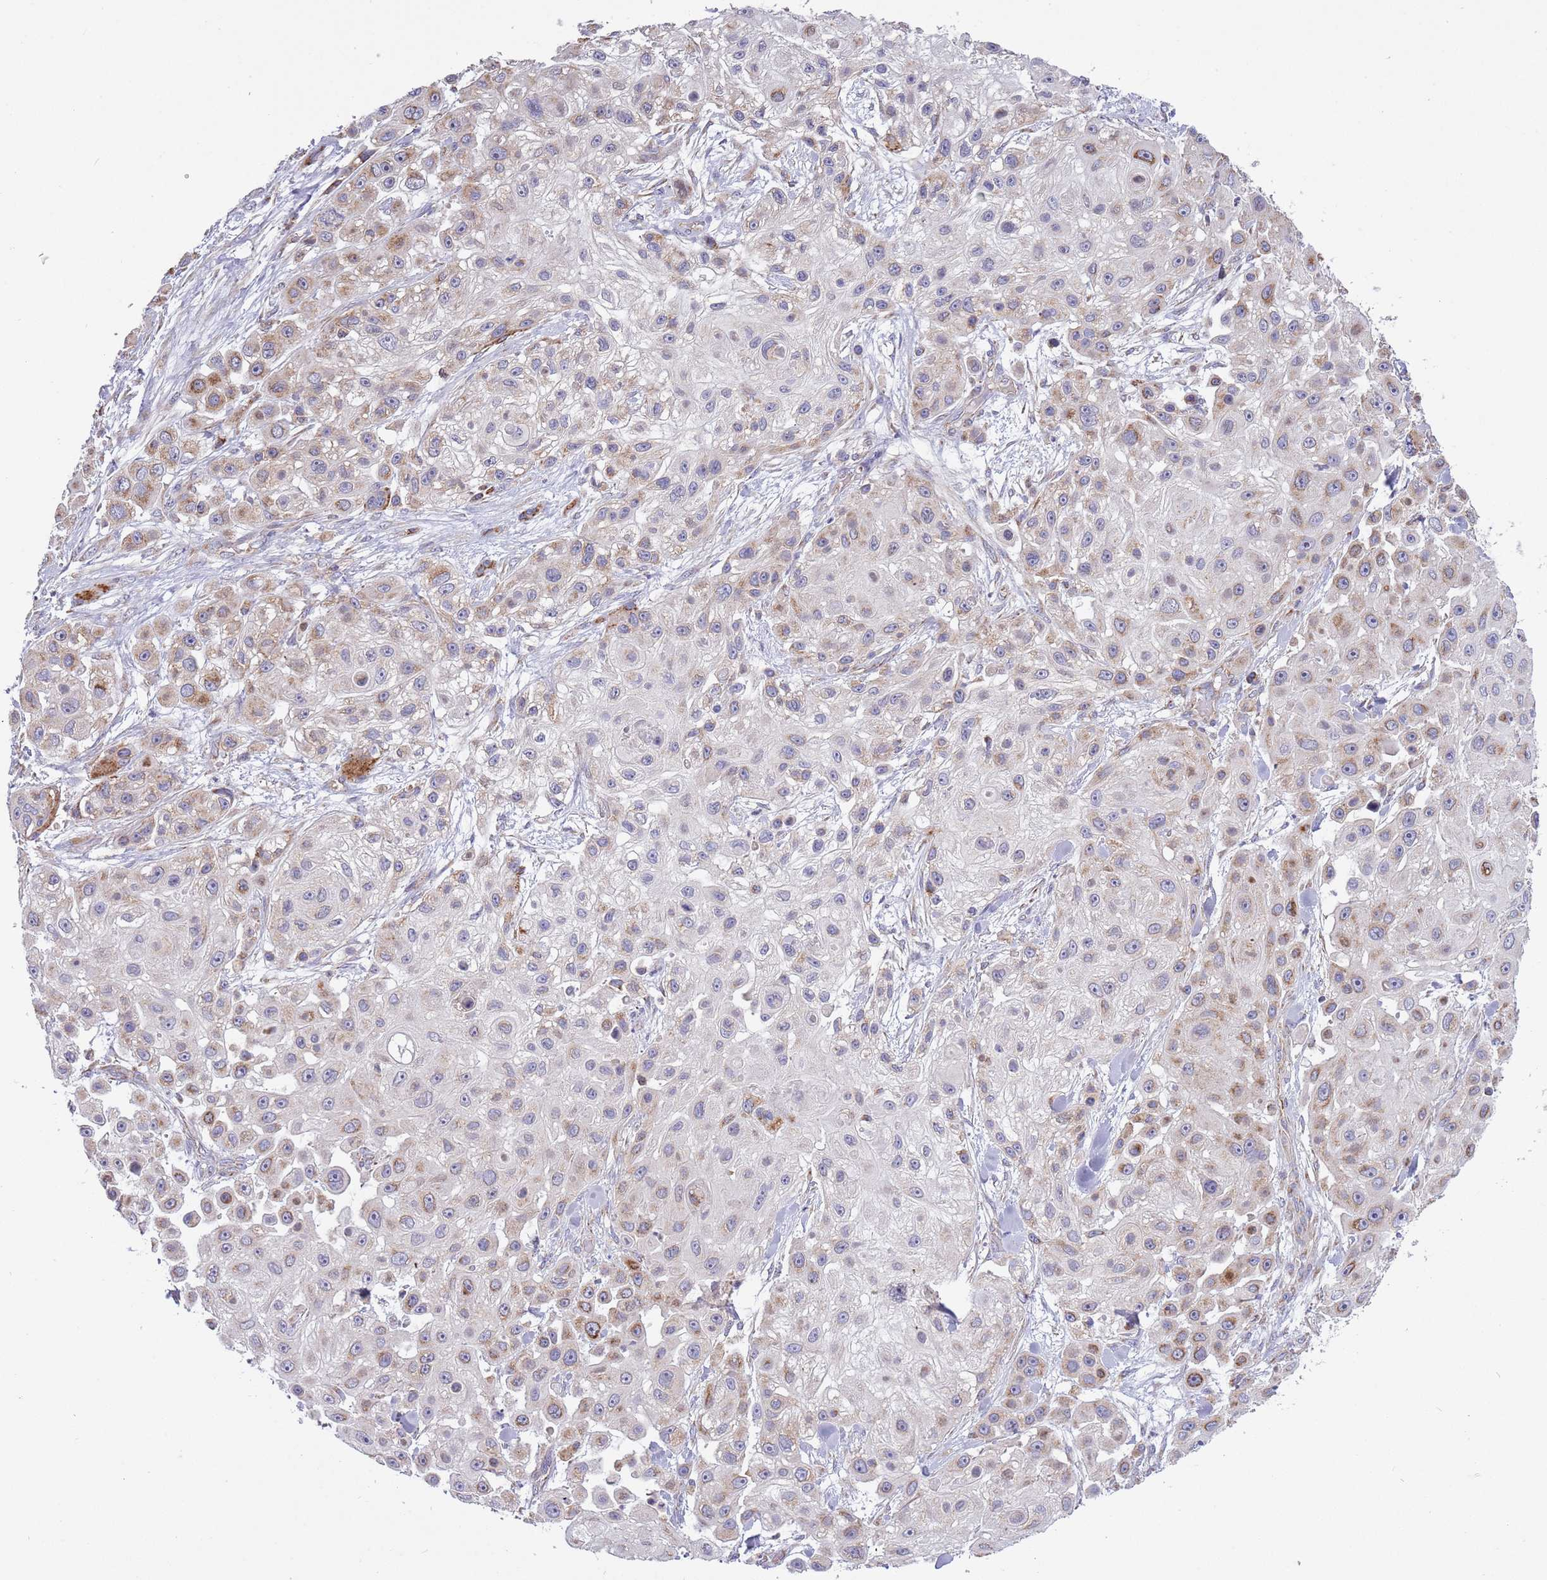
{"staining": {"intensity": "moderate", "quantity": "<25%", "location": "cytoplasmic/membranous"}, "tissue": "skin cancer", "cell_type": "Tumor cells", "image_type": "cancer", "snomed": [{"axis": "morphology", "description": "Squamous cell carcinoma, NOS"}, {"axis": "topography", "description": "Skin"}], "caption": "Moderate cytoplasmic/membranous positivity for a protein is seen in about <25% of tumor cells of squamous cell carcinoma (skin) using immunohistochemistry (IHC).", "gene": "IRS4", "patient": {"sex": "male", "age": 67}}